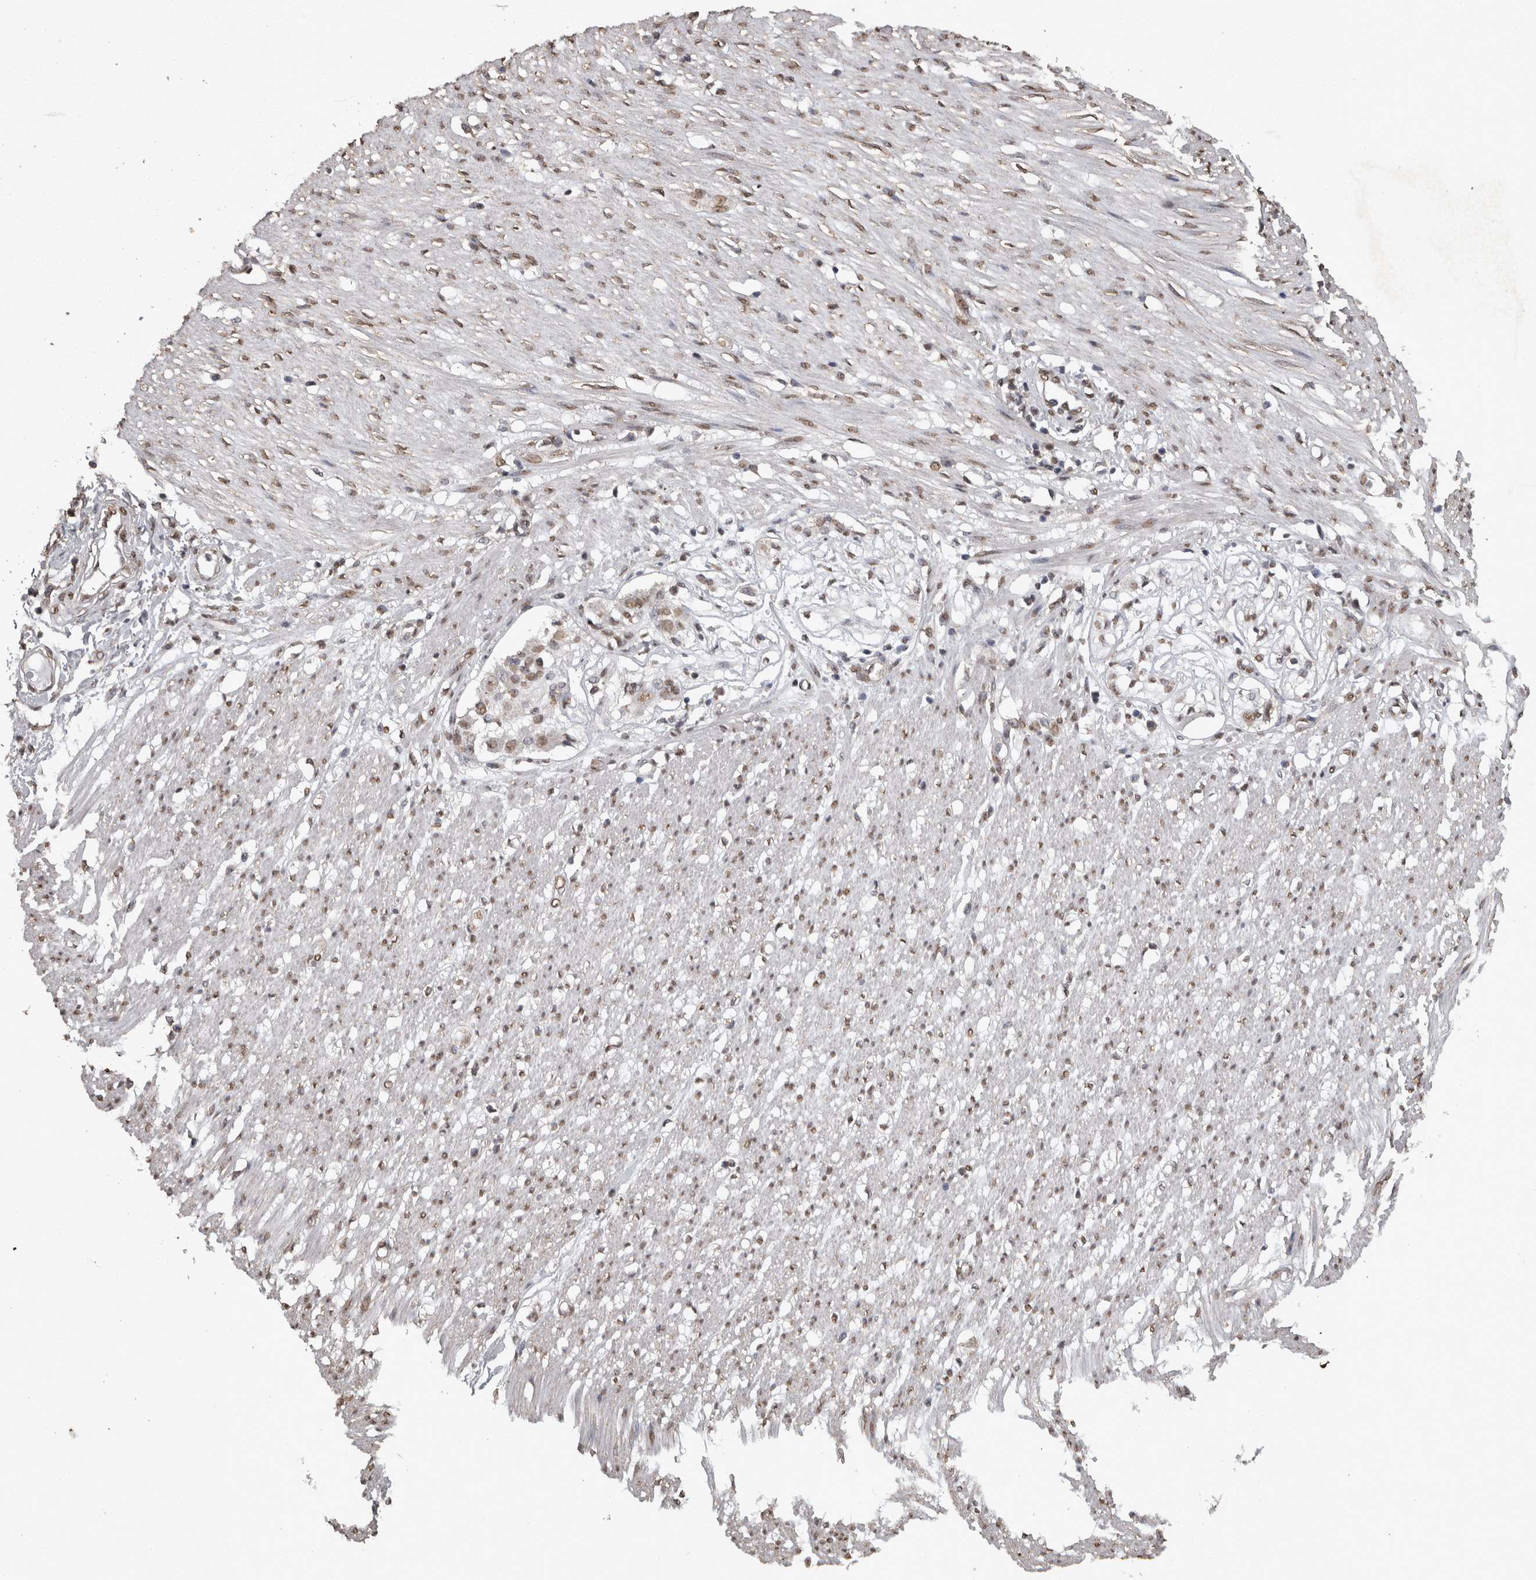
{"staining": {"intensity": "moderate", "quantity": ">75%", "location": "nuclear"}, "tissue": "soft tissue", "cell_type": "Chondrocytes", "image_type": "normal", "snomed": [{"axis": "morphology", "description": "Normal tissue, NOS"}, {"axis": "morphology", "description": "Adenocarcinoma, NOS"}, {"axis": "topography", "description": "Colon"}, {"axis": "topography", "description": "Peripheral nerve tissue"}], "caption": "Immunohistochemical staining of unremarkable human soft tissue exhibits moderate nuclear protein expression in approximately >75% of chondrocytes. (DAB (3,3'-diaminobenzidine) IHC with brightfield microscopy, high magnification).", "gene": "SMAD7", "patient": {"sex": "male", "age": 14}}